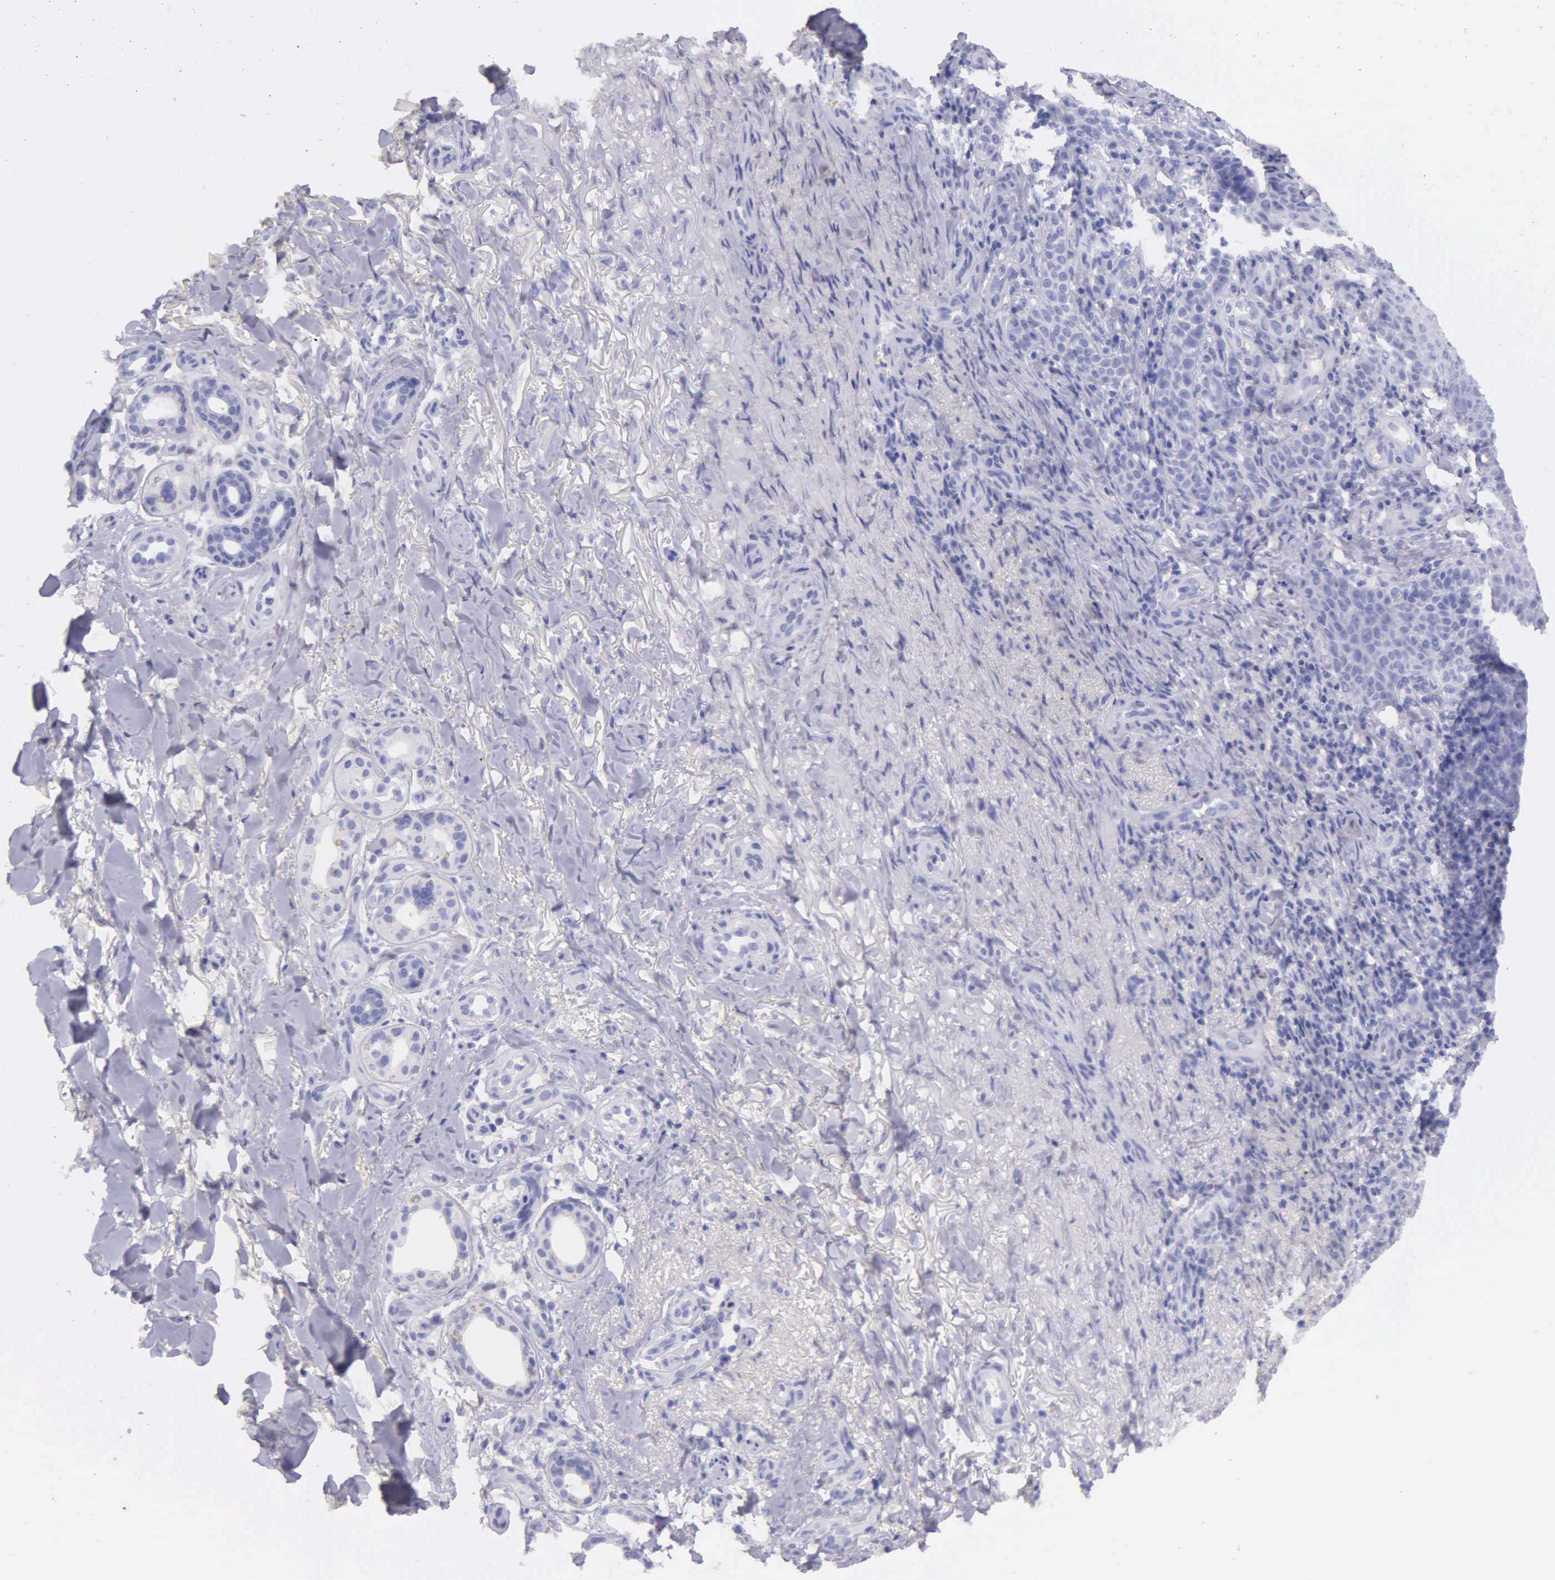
{"staining": {"intensity": "negative", "quantity": "none", "location": "none"}, "tissue": "skin cancer", "cell_type": "Tumor cells", "image_type": "cancer", "snomed": [{"axis": "morphology", "description": "Basal cell carcinoma"}, {"axis": "topography", "description": "Skin"}], "caption": "This is an immunohistochemistry (IHC) histopathology image of human skin basal cell carcinoma. There is no staining in tumor cells.", "gene": "GSTT2", "patient": {"sex": "male", "age": 81}}